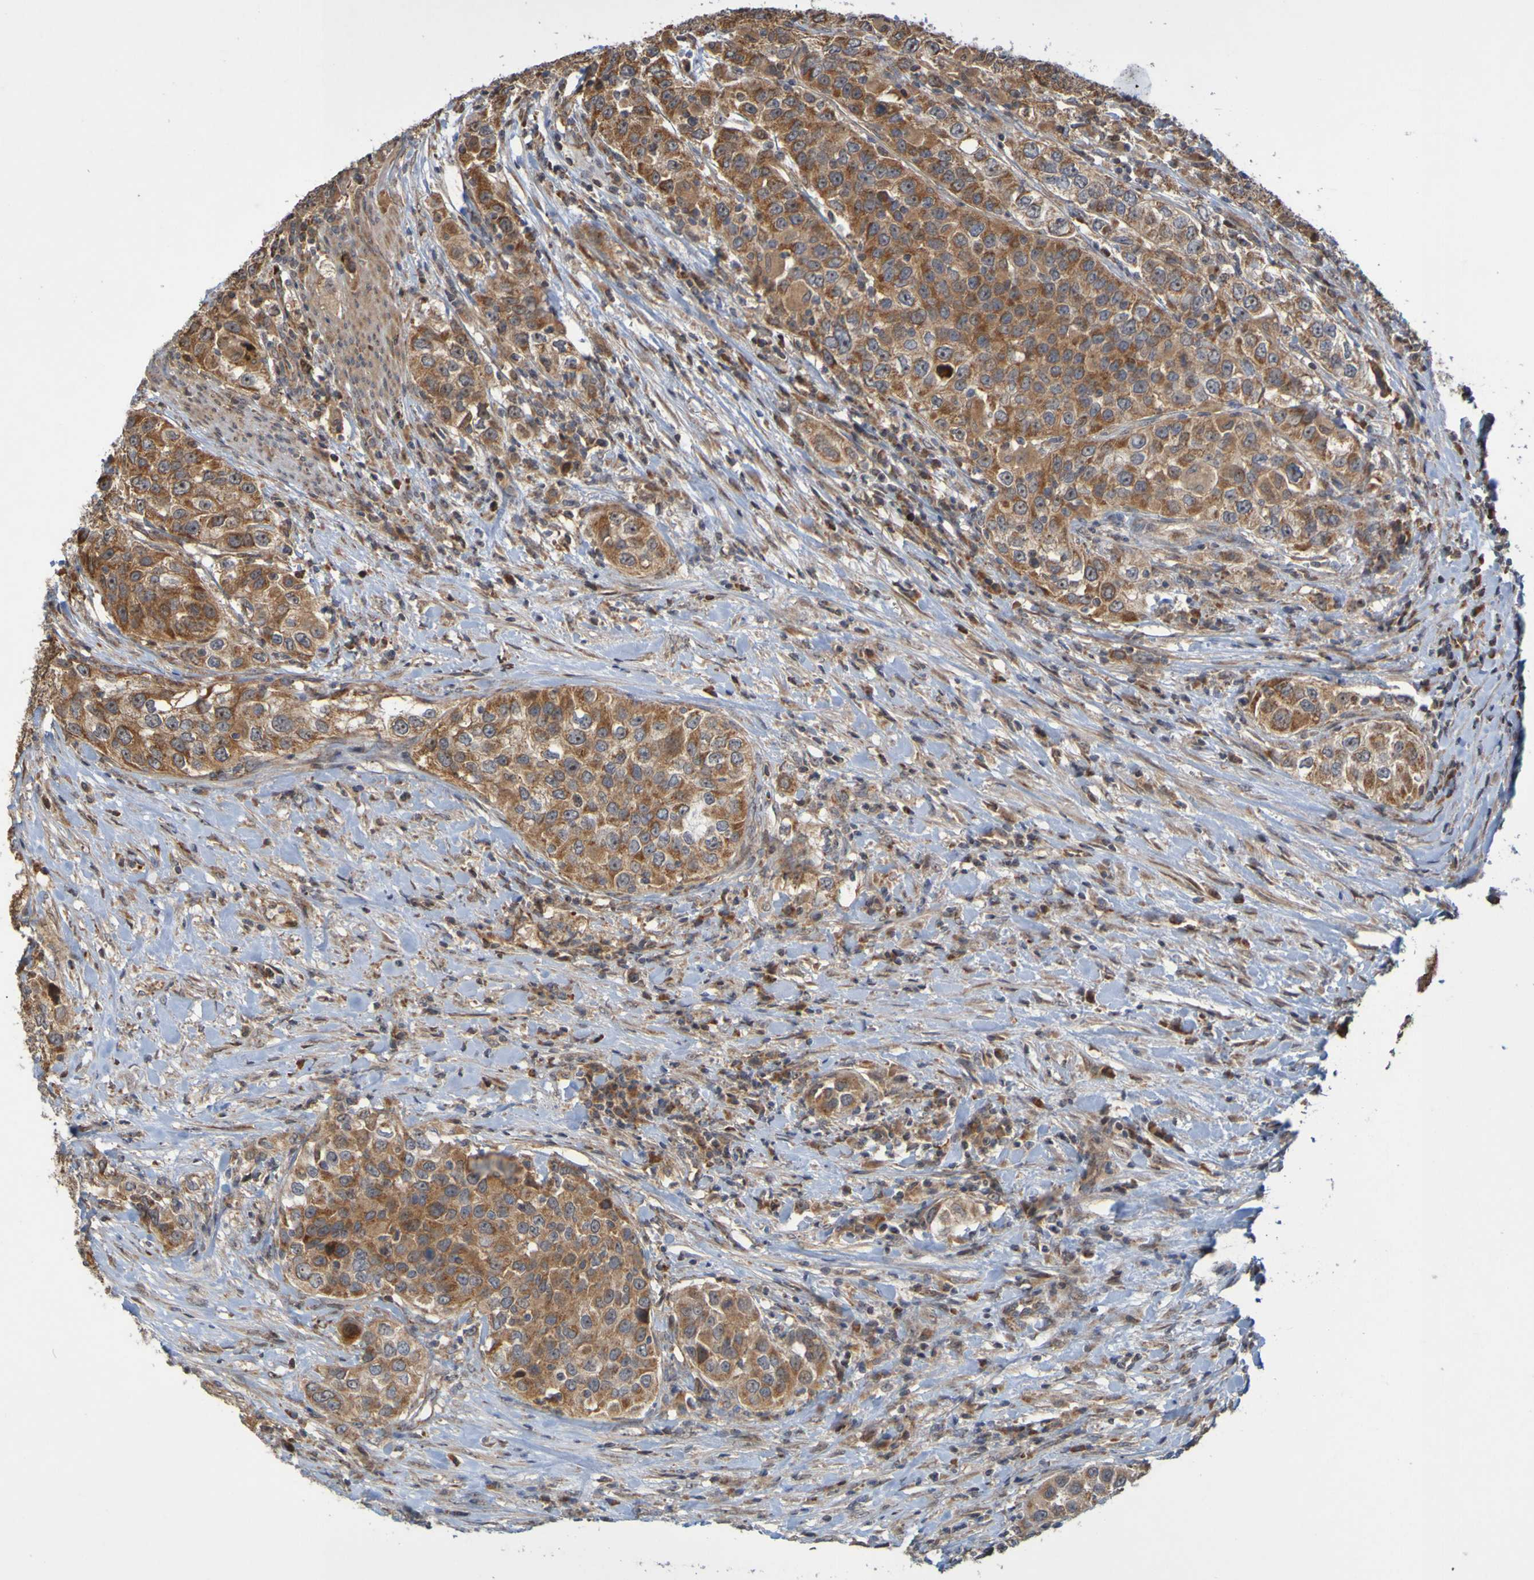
{"staining": {"intensity": "moderate", "quantity": ">75%", "location": "cytoplasmic/membranous"}, "tissue": "urothelial cancer", "cell_type": "Tumor cells", "image_type": "cancer", "snomed": [{"axis": "morphology", "description": "Urothelial carcinoma, High grade"}, {"axis": "topography", "description": "Urinary bladder"}], "caption": "DAB (3,3'-diaminobenzidine) immunohistochemical staining of human urothelial carcinoma (high-grade) exhibits moderate cytoplasmic/membranous protein positivity in approximately >75% of tumor cells.", "gene": "TMBIM1", "patient": {"sex": "female", "age": 80}}